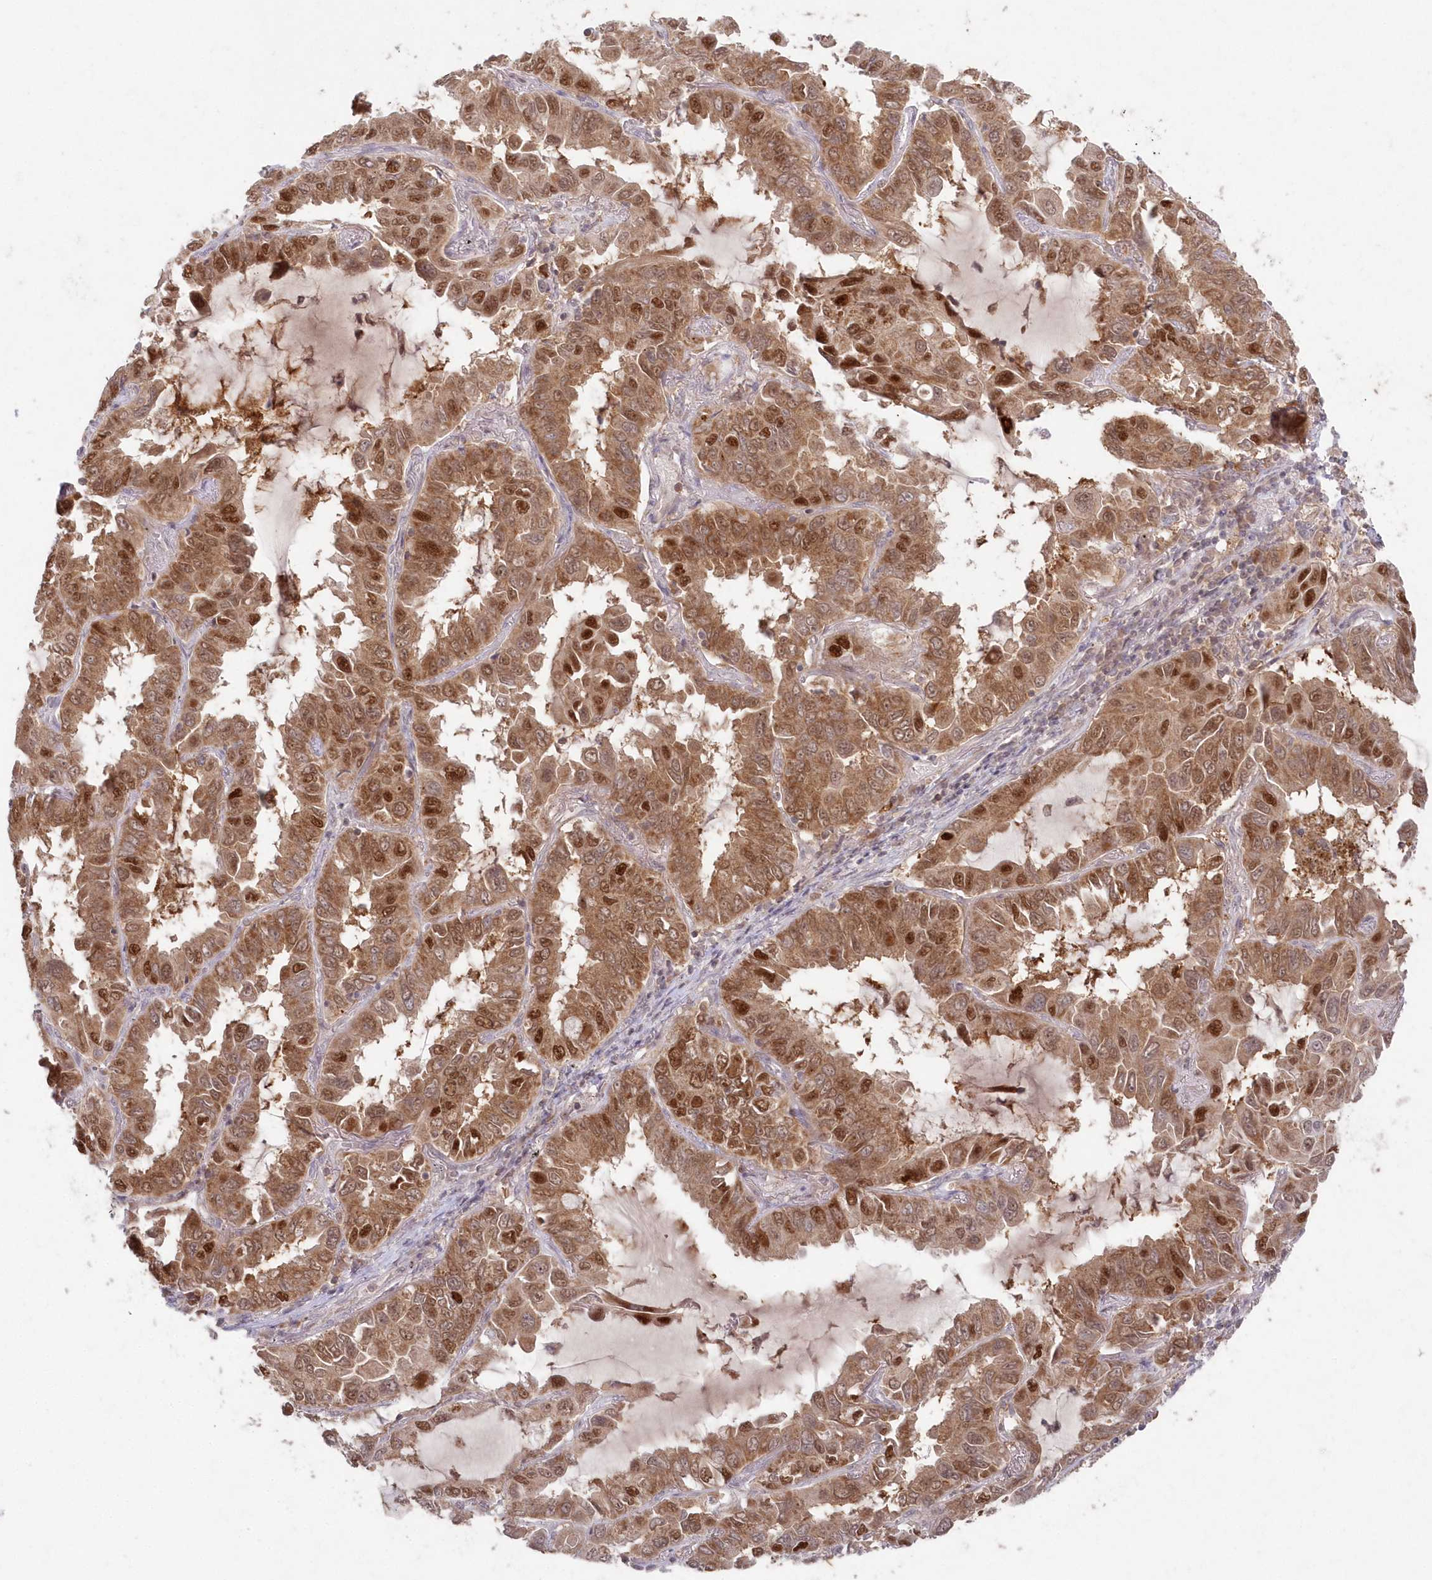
{"staining": {"intensity": "moderate", "quantity": ">75%", "location": "cytoplasmic/membranous,nuclear"}, "tissue": "lung cancer", "cell_type": "Tumor cells", "image_type": "cancer", "snomed": [{"axis": "morphology", "description": "Adenocarcinoma, NOS"}, {"axis": "topography", "description": "Lung"}], "caption": "Human adenocarcinoma (lung) stained with a brown dye shows moderate cytoplasmic/membranous and nuclear positive staining in approximately >75% of tumor cells.", "gene": "ASCC1", "patient": {"sex": "male", "age": 64}}